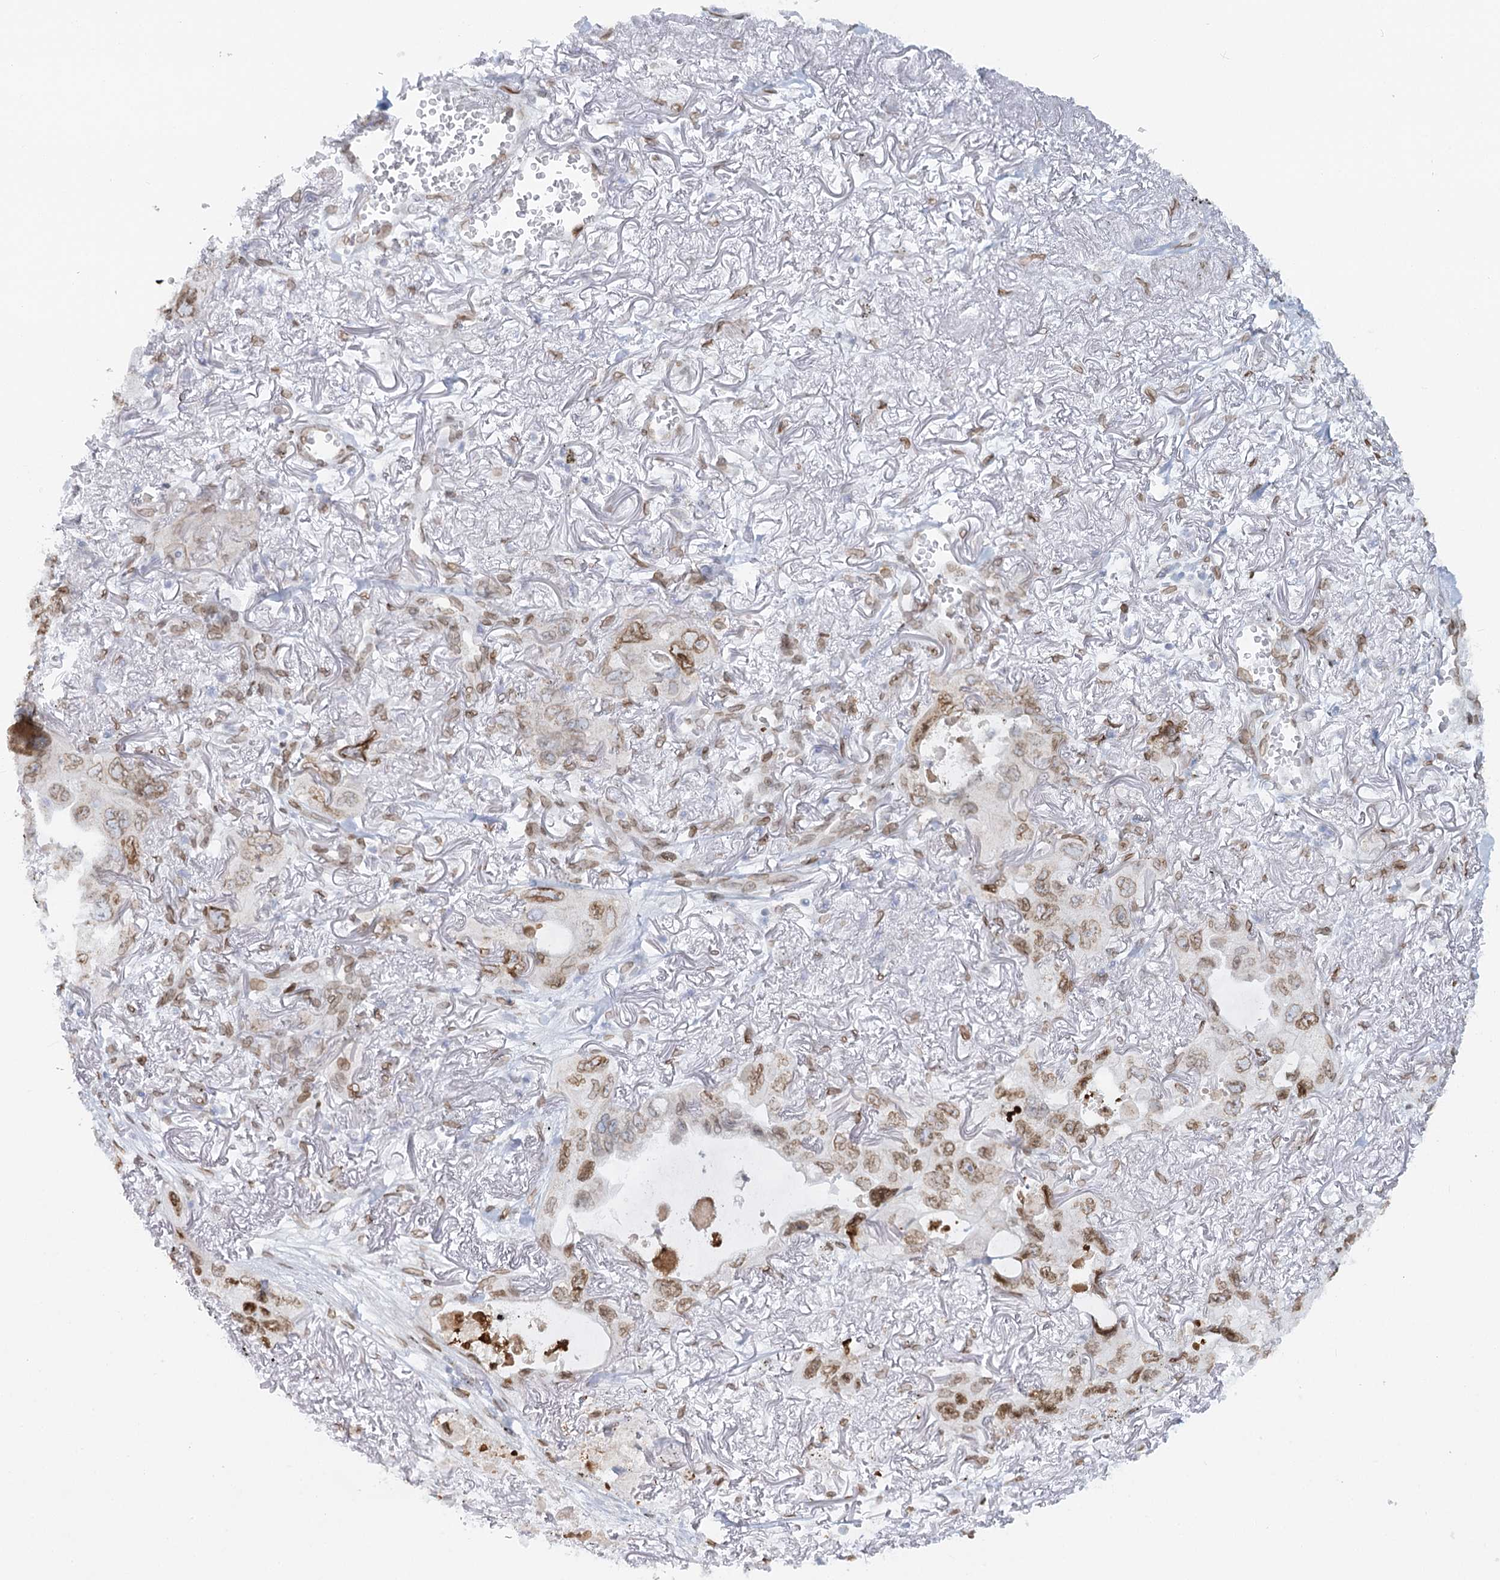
{"staining": {"intensity": "moderate", "quantity": "<25%", "location": "cytoplasmic/membranous,nuclear"}, "tissue": "lung cancer", "cell_type": "Tumor cells", "image_type": "cancer", "snomed": [{"axis": "morphology", "description": "Squamous cell carcinoma, NOS"}, {"axis": "topography", "description": "Lung"}], "caption": "Protein staining of squamous cell carcinoma (lung) tissue exhibits moderate cytoplasmic/membranous and nuclear positivity in approximately <25% of tumor cells.", "gene": "VWA5A", "patient": {"sex": "female", "age": 73}}